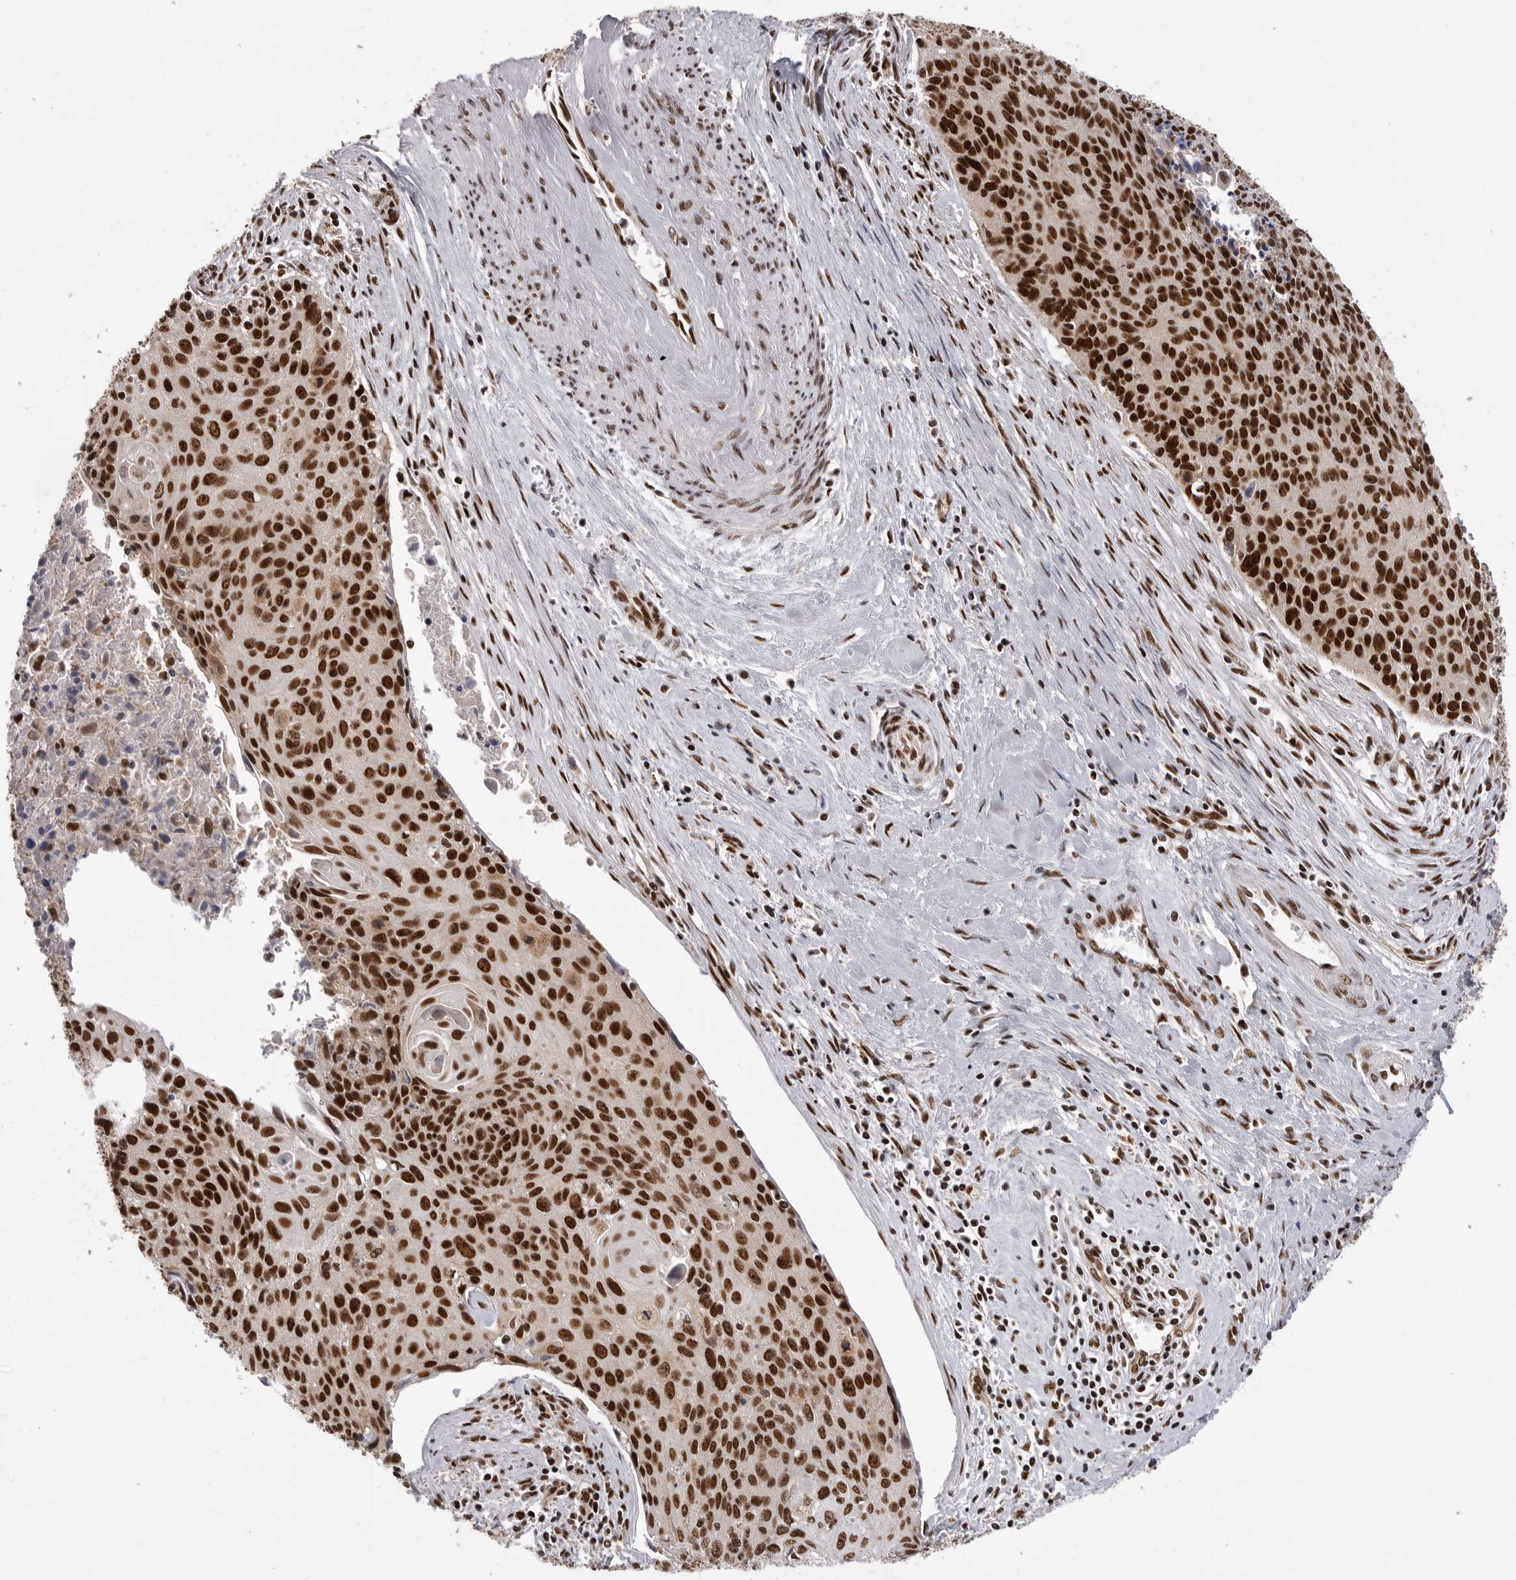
{"staining": {"intensity": "strong", "quantity": ">75%", "location": "nuclear"}, "tissue": "cervical cancer", "cell_type": "Tumor cells", "image_type": "cancer", "snomed": [{"axis": "morphology", "description": "Squamous cell carcinoma, NOS"}, {"axis": "topography", "description": "Cervix"}], "caption": "Immunohistochemical staining of cervical squamous cell carcinoma reveals strong nuclear protein expression in approximately >75% of tumor cells. Using DAB (brown) and hematoxylin (blue) stains, captured at high magnification using brightfield microscopy.", "gene": "PPP1R8", "patient": {"sex": "female", "age": 55}}